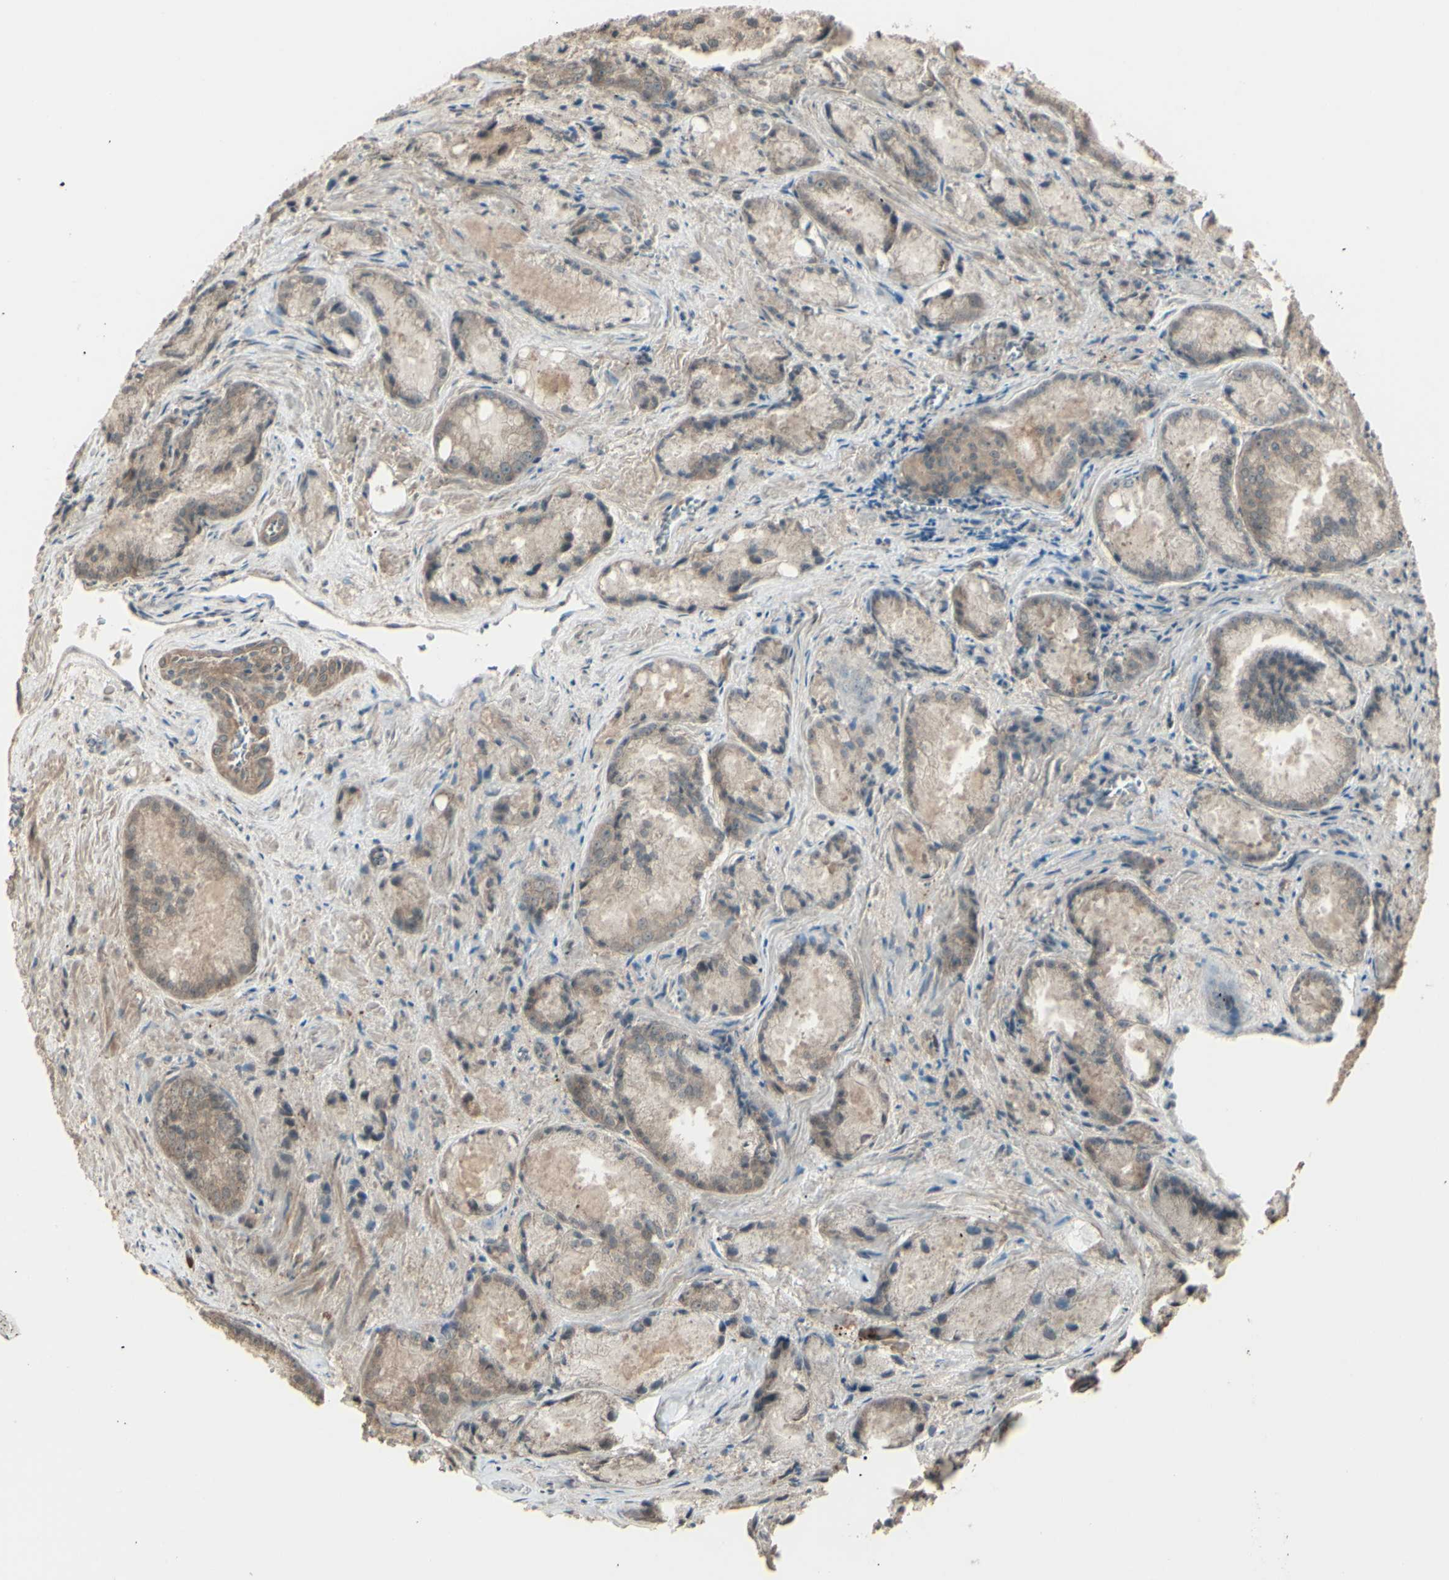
{"staining": {"intensity": "weak", "quantity": ">75%", "location": "cytoplasmic/membranous"}, "tissue": "prostate cancer", "cell_type": "Tumor cells", "image_type": "cancer", "snomed": [{"axis": "morphology", "description": "Adenocarcinoma, Low grade"}, {"axis": "topography", "description": "Prostate"}], "caption": "The immunohistochemical stain shows weak cytoplasmic/membranous positivity in tumor cells of prostate adenocarcinoma (low-grade) tissue.", "gene": "GNAS", "patient": {"sex": "male", "age": 64}}